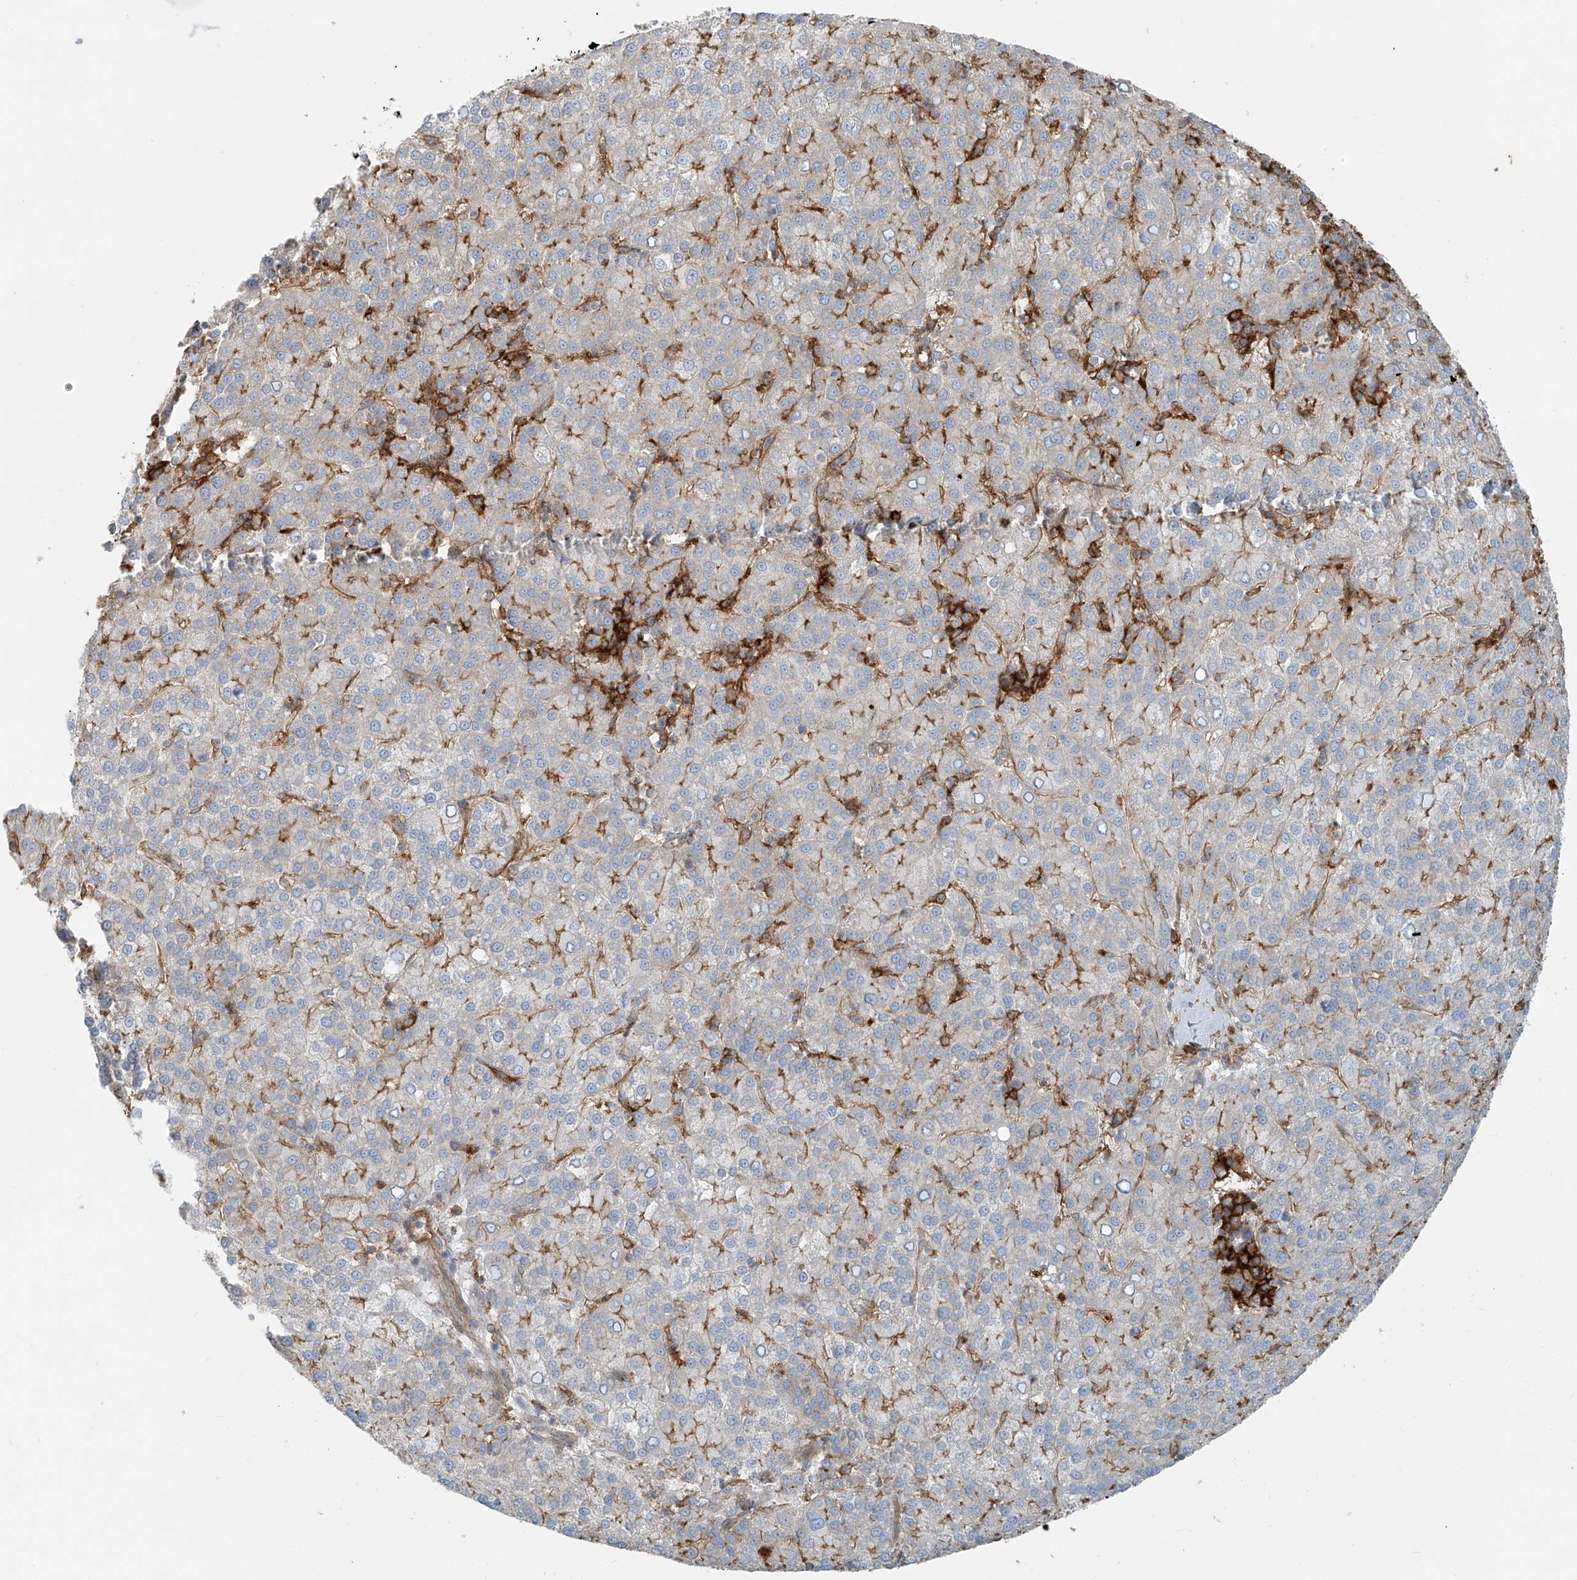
{"staining": {"intensity": "moderate", "quantity": "<25%", "location": "cytoplasmic/membranous"}, "tissue": "liver cancer", "cell_type": "Tumor cells", "image_type": "cancer", "snomed": [{"axis": "morphology", "description": "Carcinoma, Hepatocellular, NOS"}, {"axis": "topography", "description": "Liver"}], "caption": "A micrograph showing moderate cytoplasmic/membranous staining in about <25% of tumor cells in liver cancer, as visualized by brown immunohistochemical staining.", "gene": "VAMP5", "patient": {"sex": "female", "age": 58}}